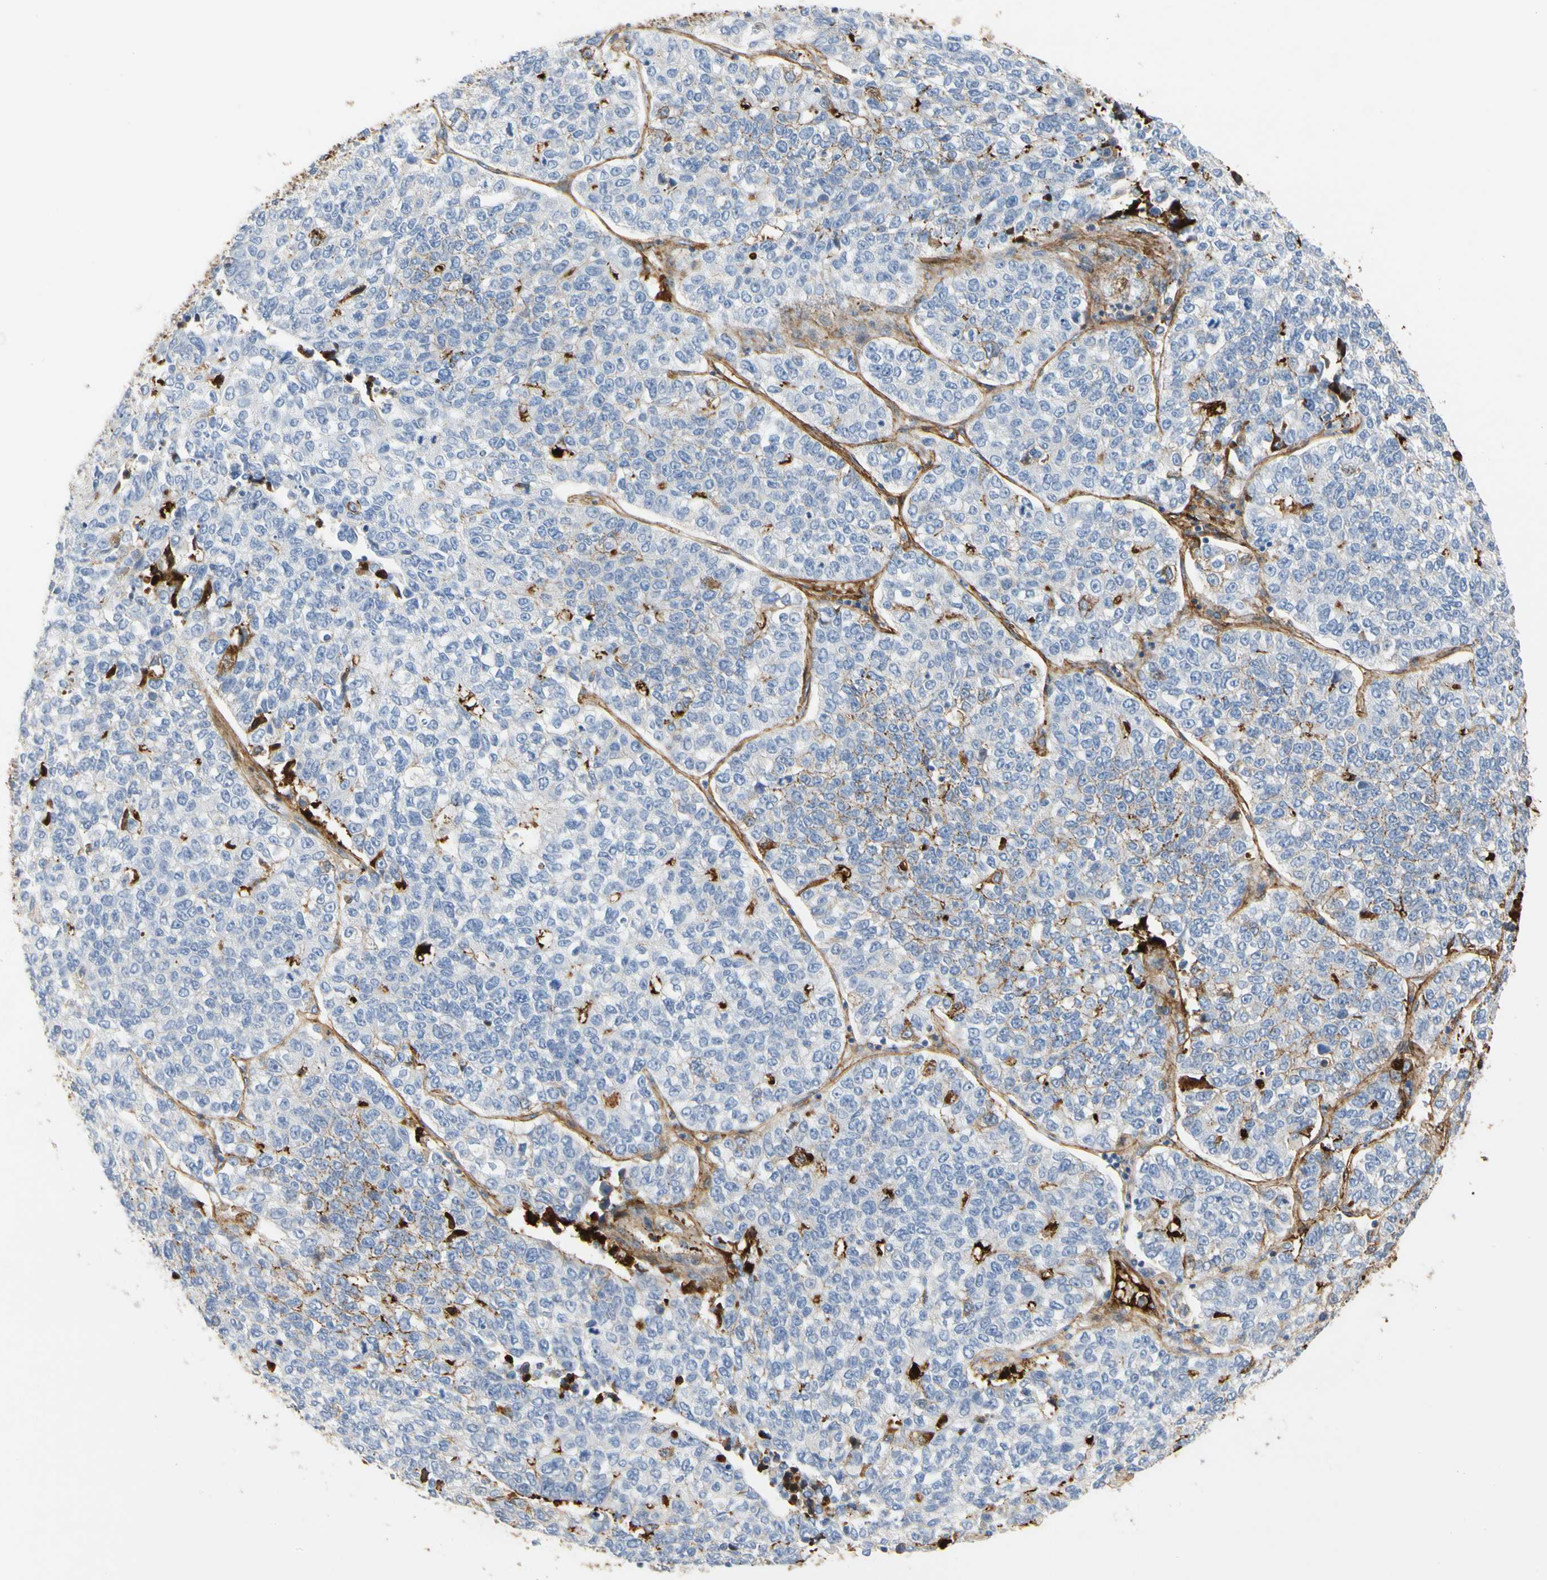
{"staining": {"intensity": "negative", "quantity": "none", "location": "none"}, "tissue": "lung cancer", "cell_type": "Tumor cells", "image_type": "cancer", "snomed": [{"axis": "morphology", "description": "Adenocarcinoma, NOS"}, {"axis": "topography", "description": "Lung"}], "caption": "Immunohistochemistry (IHC) histopathology image of neoplastic tissue: human lung cancer (adenocarcinoma) stained with DAB (3,3'-diaminobenzidine) reveals no significant protein positivity in tumor cells.", "gene": "FGB", "patient": {"sex": "male", "age": 49}}